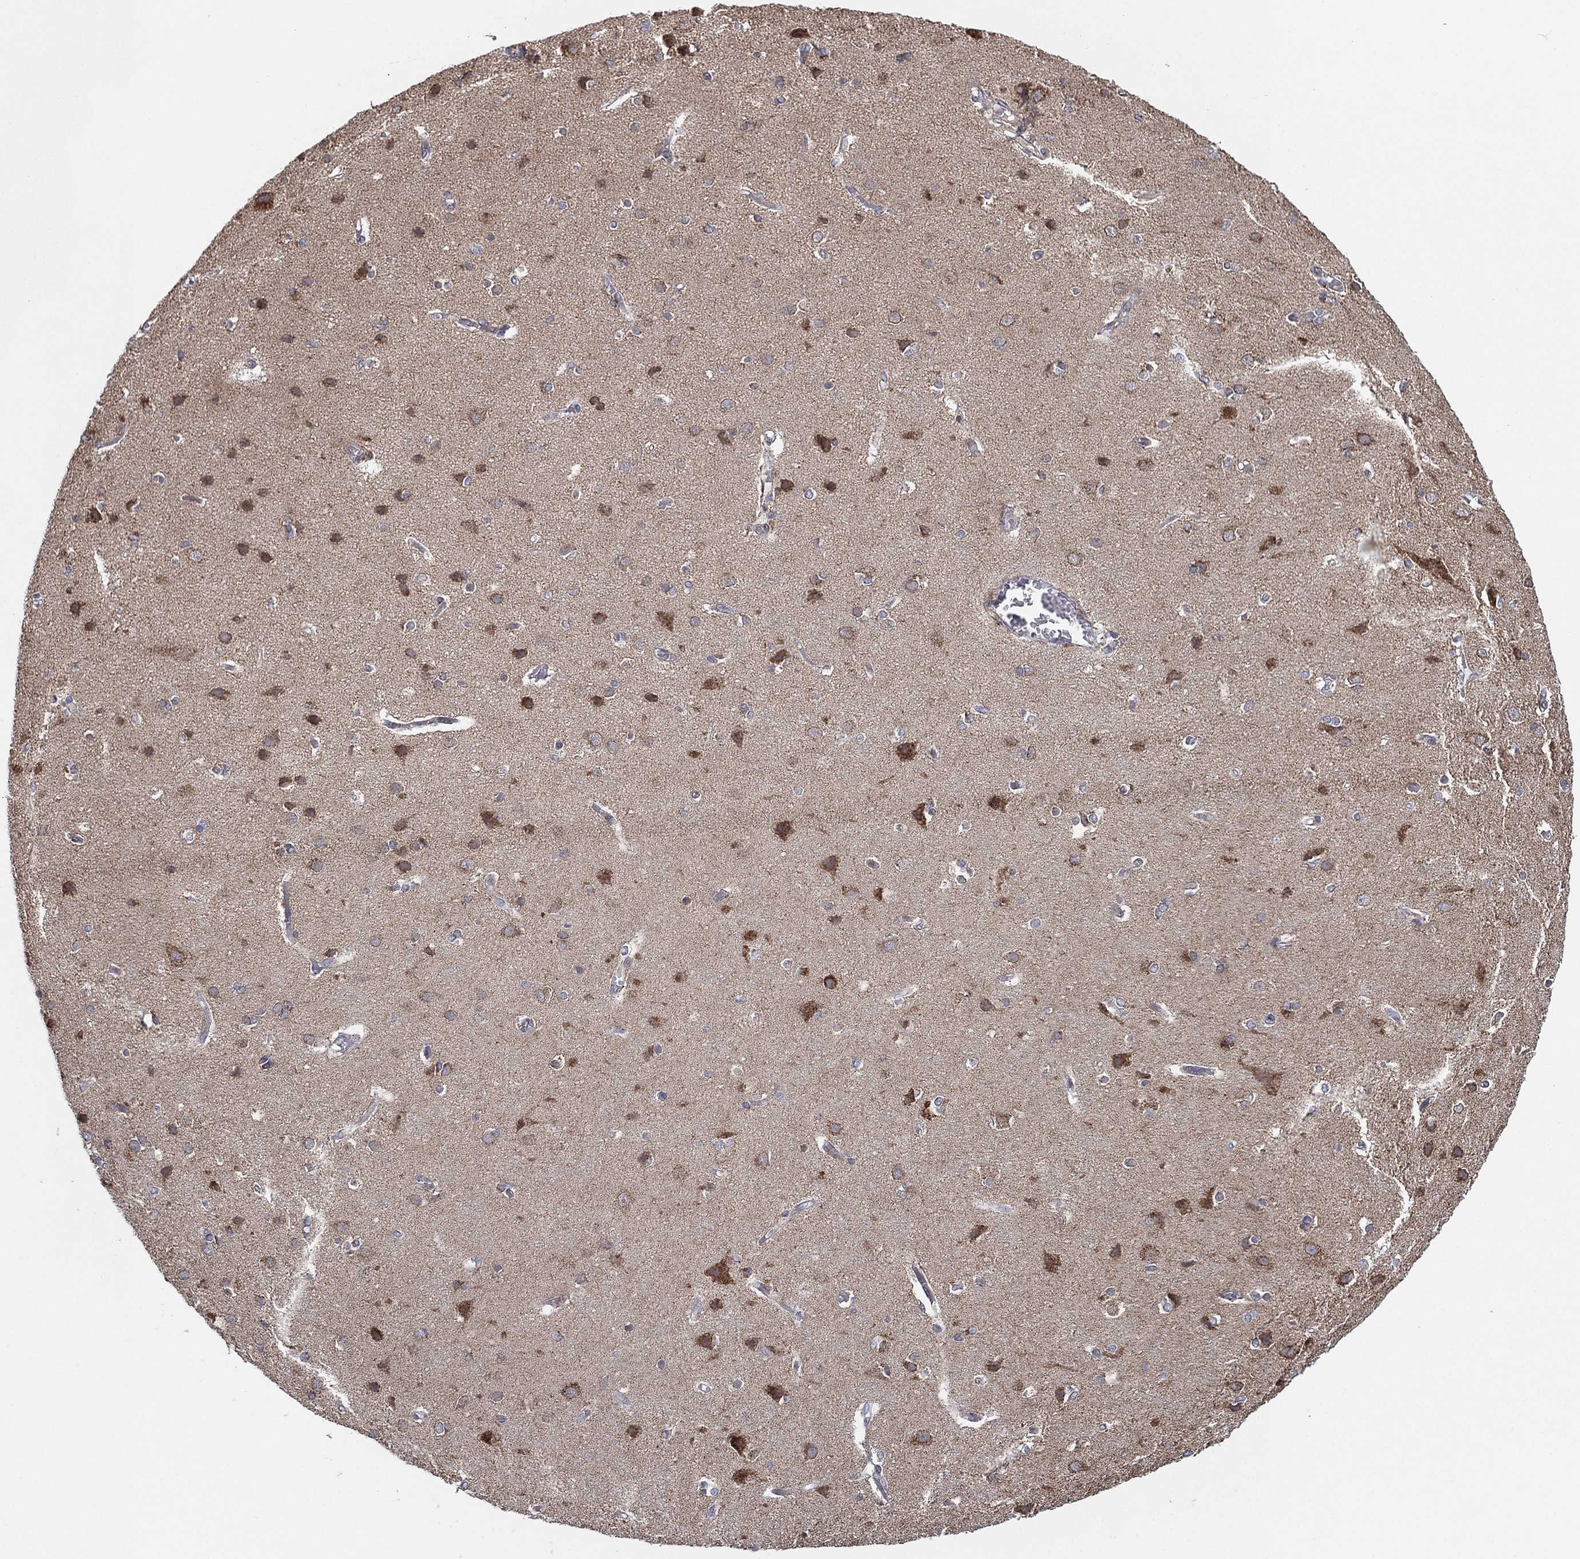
{"staining": {"intensity": "negative", "quantity": "none", "location": "none"}, "tissue": "cerebral cortex", "cell_type": "Endothelial cells", "image_type": "normal", "snomed": [{"axis": "morphology", "description": "Normal tissue, NOS"}, {"axis": "topography", "description": "Cerebral cortex"}], "caption": "Immunohistochemistry (IHC) of benign cerebral cortex shows no staining in endothelial cells.", "gene": "PSMG4", "patient": {"sex": "male", "age": 37}}